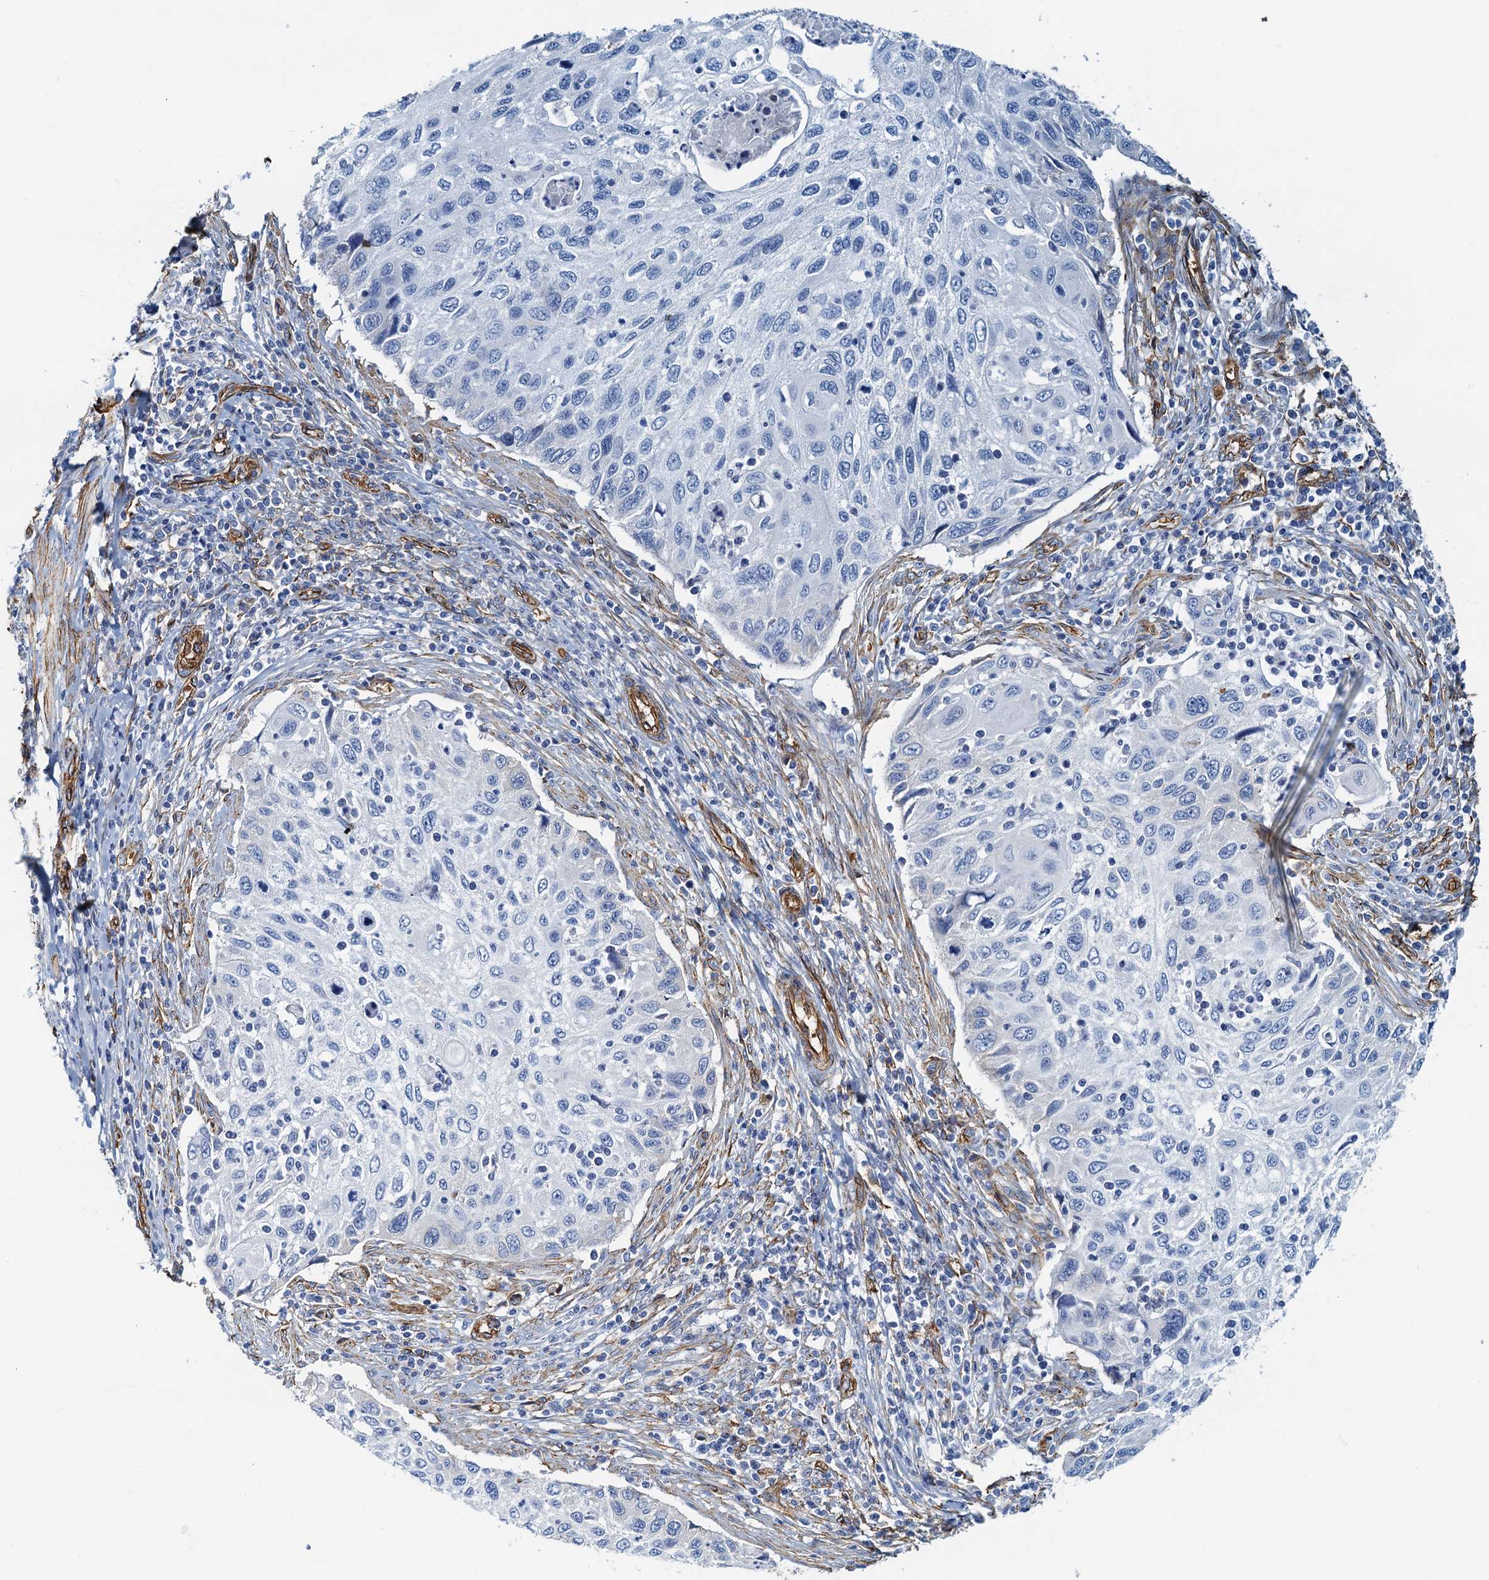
{"staining": {"intensity": "negative", "quantity": "none", "location": "none"}, "tissue": "cervical cancer", "cell_type": "Tumor cells", "image_type": "cancer", "snomed": [{"axis": "morphology", "description": "Squamous cell carcinoma, NOS"}, {"axis": "topography", "description": "Cervix"}], "caption": "Cervical squamous cell carcinoma was stained to show a protein in brown. There is no significant positivity in tumor cells.", "gene": "DGKG", "patient": {"sex": "female", "age": 70}}